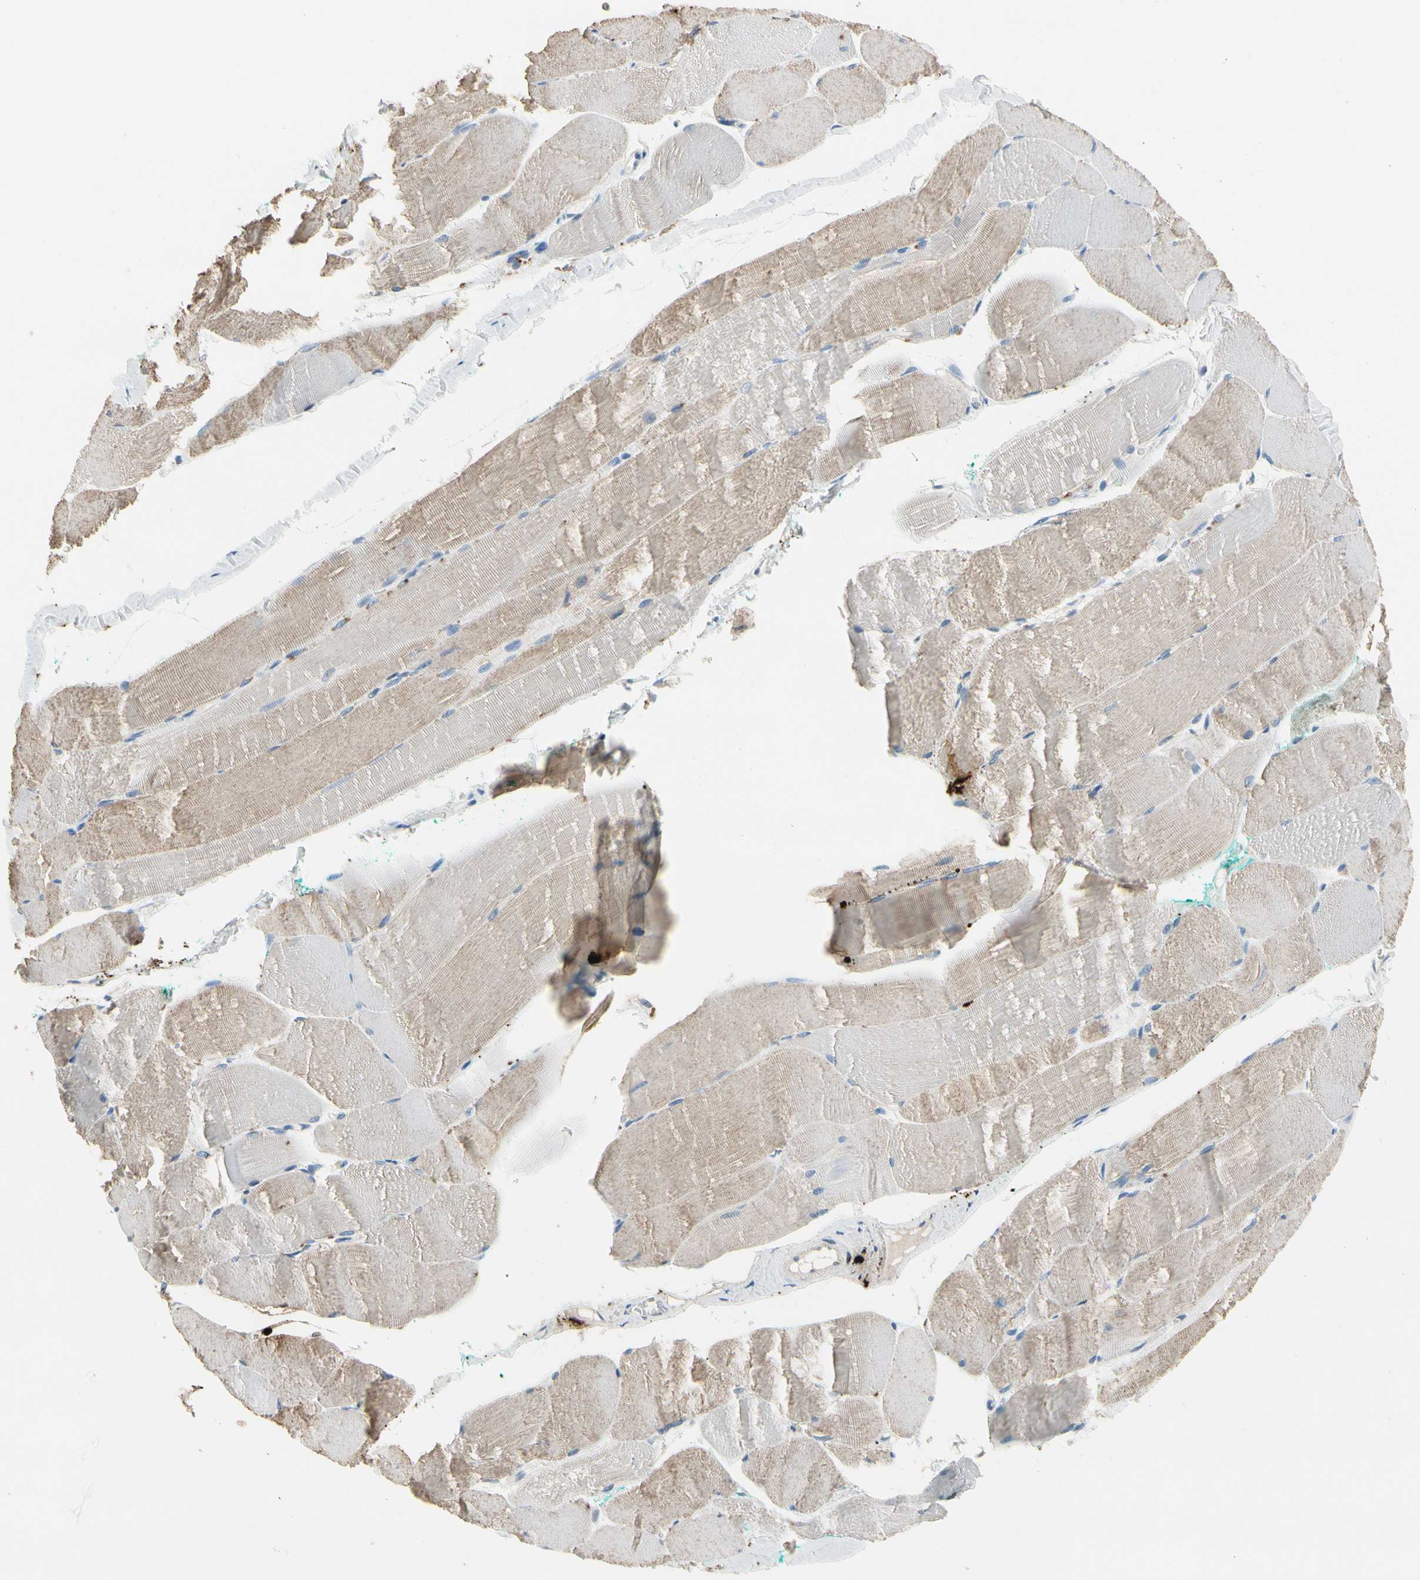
{"staining": {"intensity": "weak", "quantity": "25%-75%", "location": "cytoplasmic/membranous"}, "tissue": "skeletal muscle", "cell_type": "Myocytes", "image_type": "normal", "snomed": [{"axis": "morphology", "description": "Normal tissue, NOS"}, {"axis": "morphology", "description": "Squamous cell carcinoma, NOS"}, {"axis": "topography", "description": "Skeletal muscle"}], "caption": "Skeletal muscle stained with DAB immunohistochemistry shows low levels of weak cytoplasmic/membranous positivity in about 25%-75% of myocytes.", "gene": "CPA3", "patient": {"sex": "male", "age": 51}}